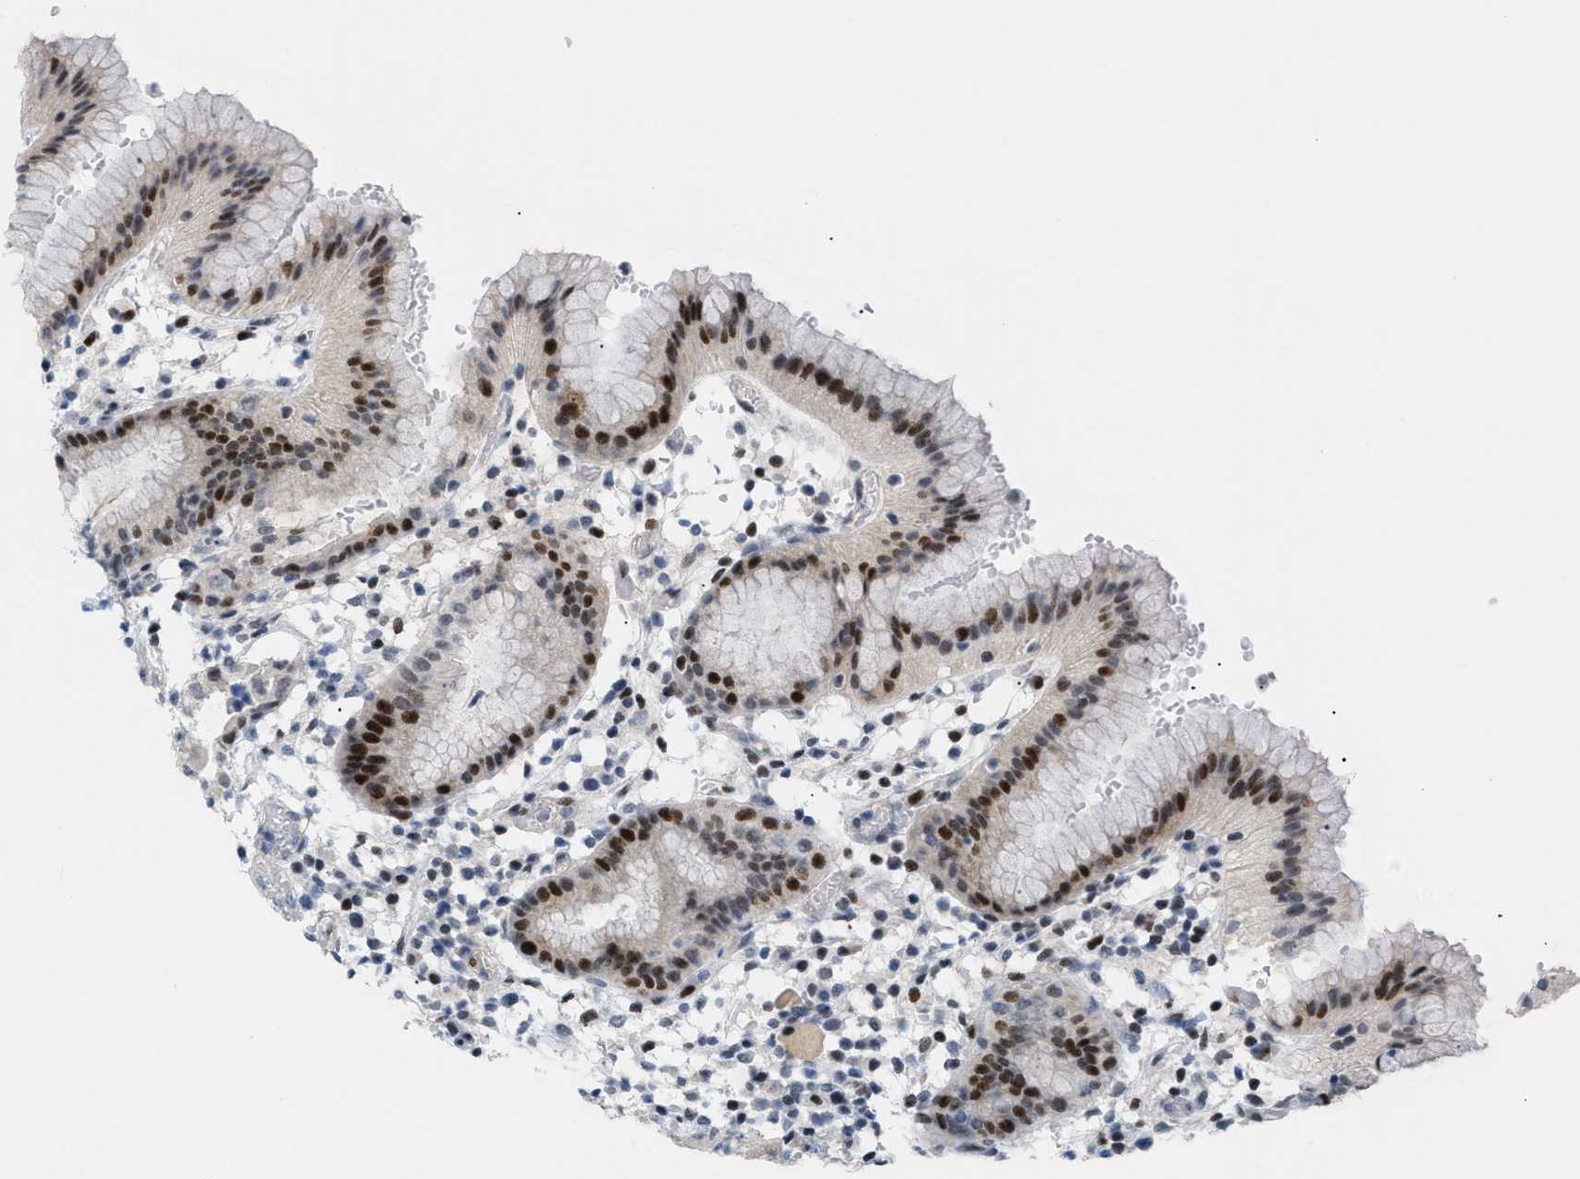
{"staining": {"intensity": "strong", "quantity": "<25%", "location": "nuclear"}, "tissue": "stomach", "cell_type": "Glandular cells", "image_type": "normal", "snomed": [{"axis": "morphology", "description": "Normal tissue, NOS"}, {"axis": "topography", "description": "Stomach"}, {"axis": "topography", "description": "Stomach, lower"}], "caption": "Immunohistochemistry (DAB (3,3'-diaminobenzidine)) staining of benign human stomach demonstrates strong nuclear protein staining in about <25% of glandular cells. Immunohistochemistry stains the protein of interest in brown and the nuclei are stained blue.", "gene": "MED1", "patient": {"sex": "female", "age": 75}}